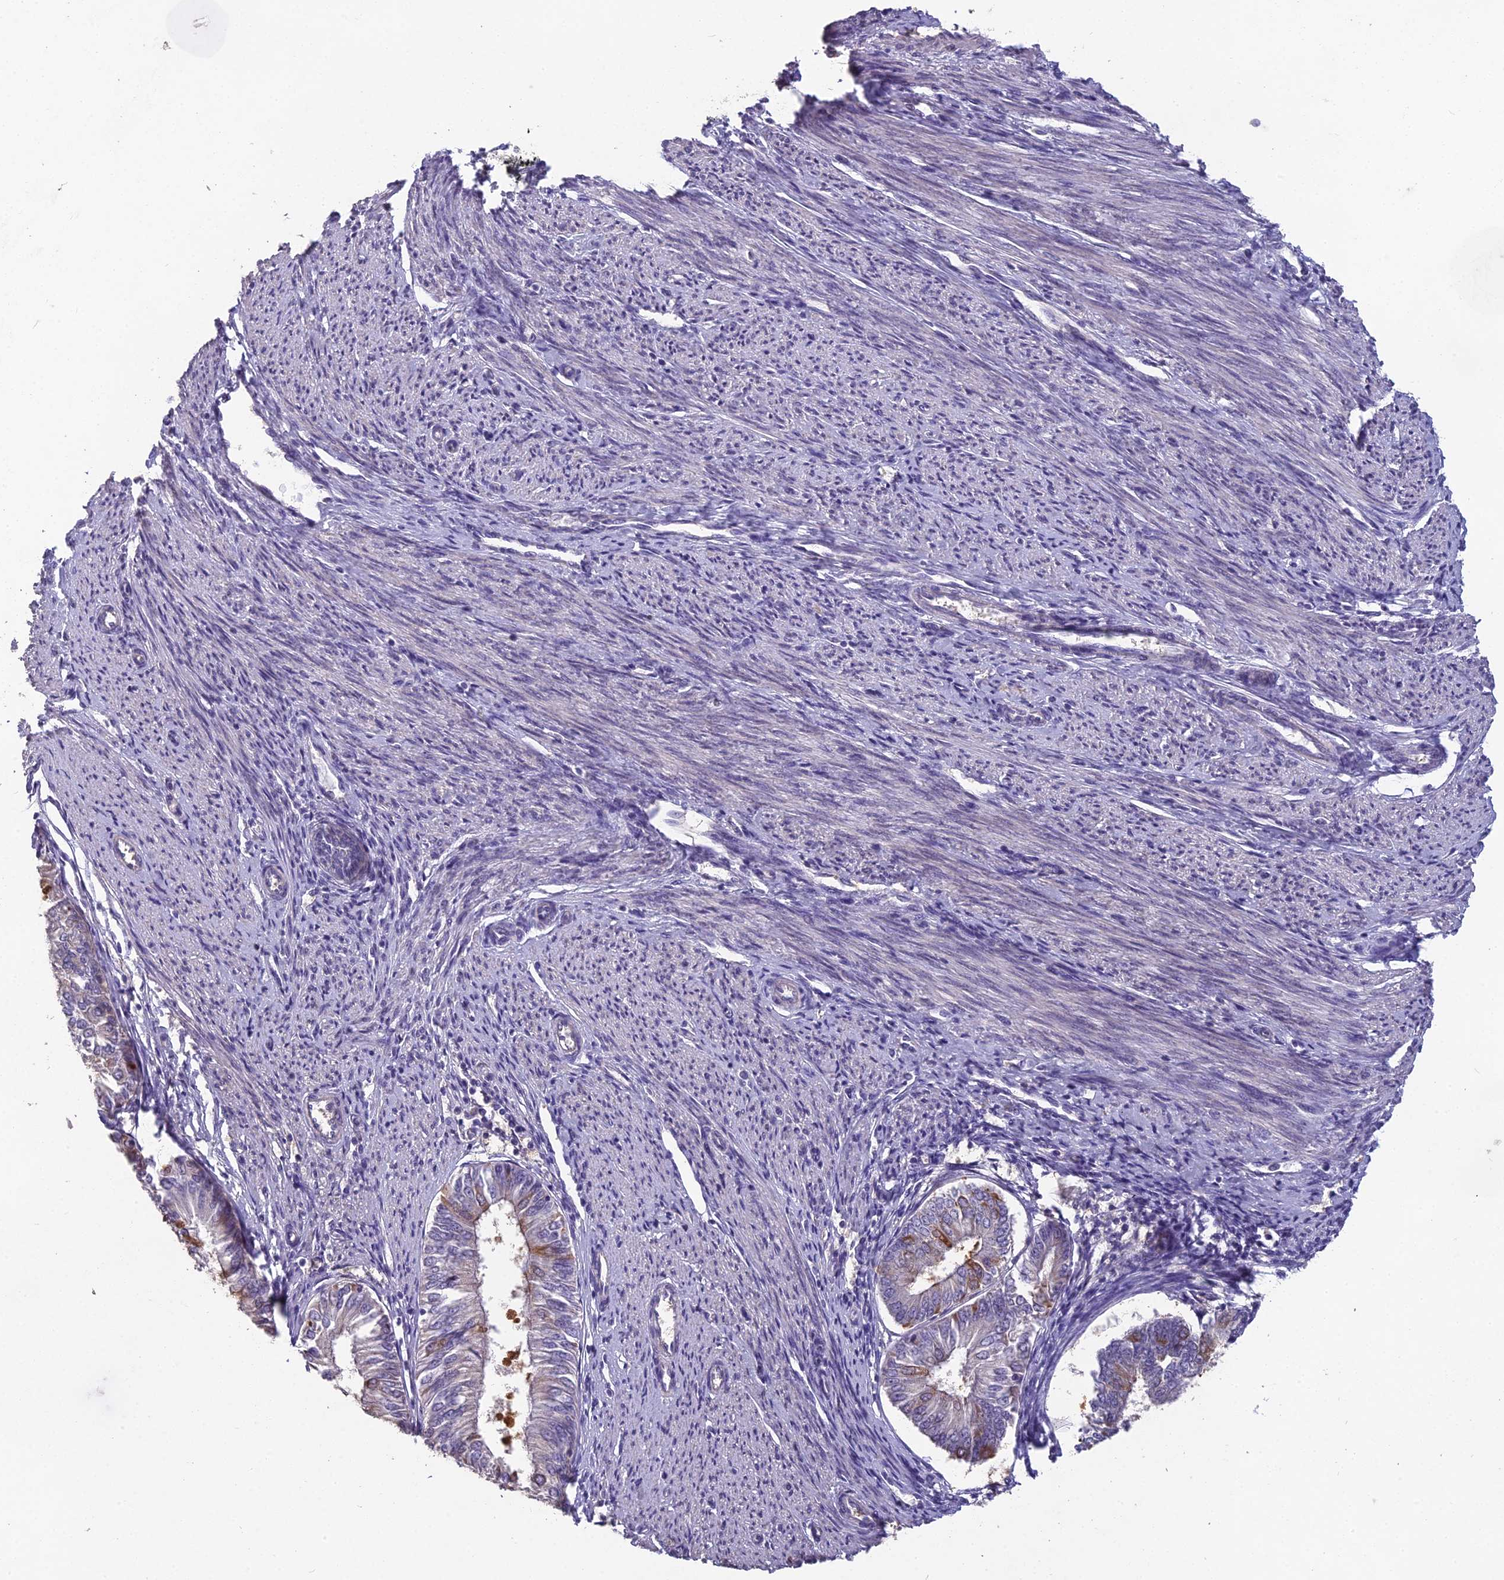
{"staining": {"intensity": "negative", "quantity": "none", "location": "none"}, "tissue": "endometrial cancer", "cell_type": "Tumor cells", "image_type": "cancer", "snomed": [{"axis": "morphology", "description": "Adenocarcinoma, NOS"}, {"axis": "topography", "description": "Endometrium"}], "caption": "Image shows no significant protein positivity in tumor cells of endometrial adenocarcinoma. The staining was performed using DAB to visualize the protein expression in brown, while the nuclei were stained in blue with hematoxylin (Magnification: 20x).", "gene": "CEACAM16", "patient": {"sex": "female", "age": 58}}